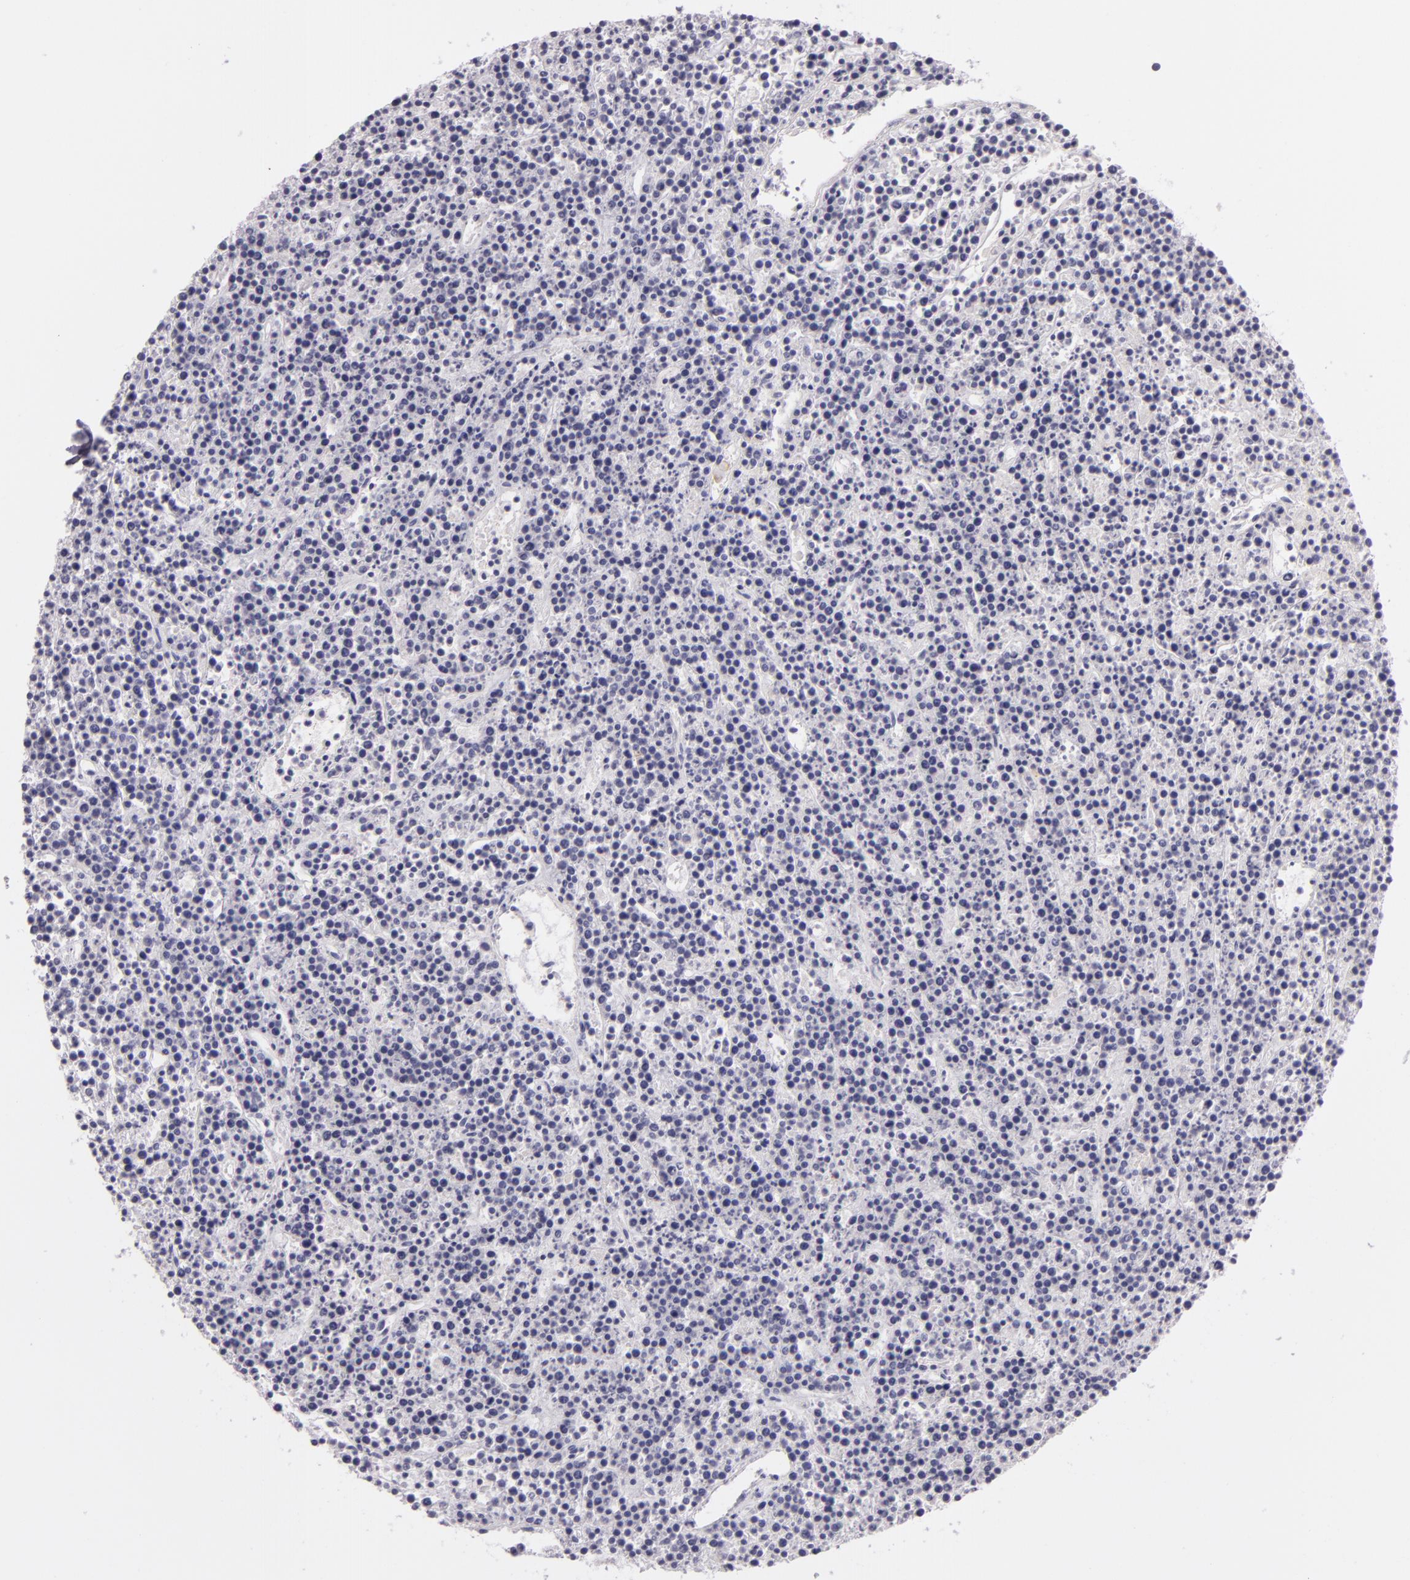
{"staining": {"intensity": "negative", "quantity": "none", "location": "none"}, "tissue": "lymphoma", "cell_type": "Tumor cells", "image_type": "cancer", "snomed": [{"axis": "morphology", "description": "Malignant lymphoma, non-Hodgkin's type, High grade"}, {"axis": "topography", "description": "Ovary"}], "caption": "Tumor cells show no significant staining in malignant lymphoma, non-Hodgkin's type (high-grade). Nuclei are stained in blue.", "gene": "CBS", "patient": {"sex": "female", "age": 56}}